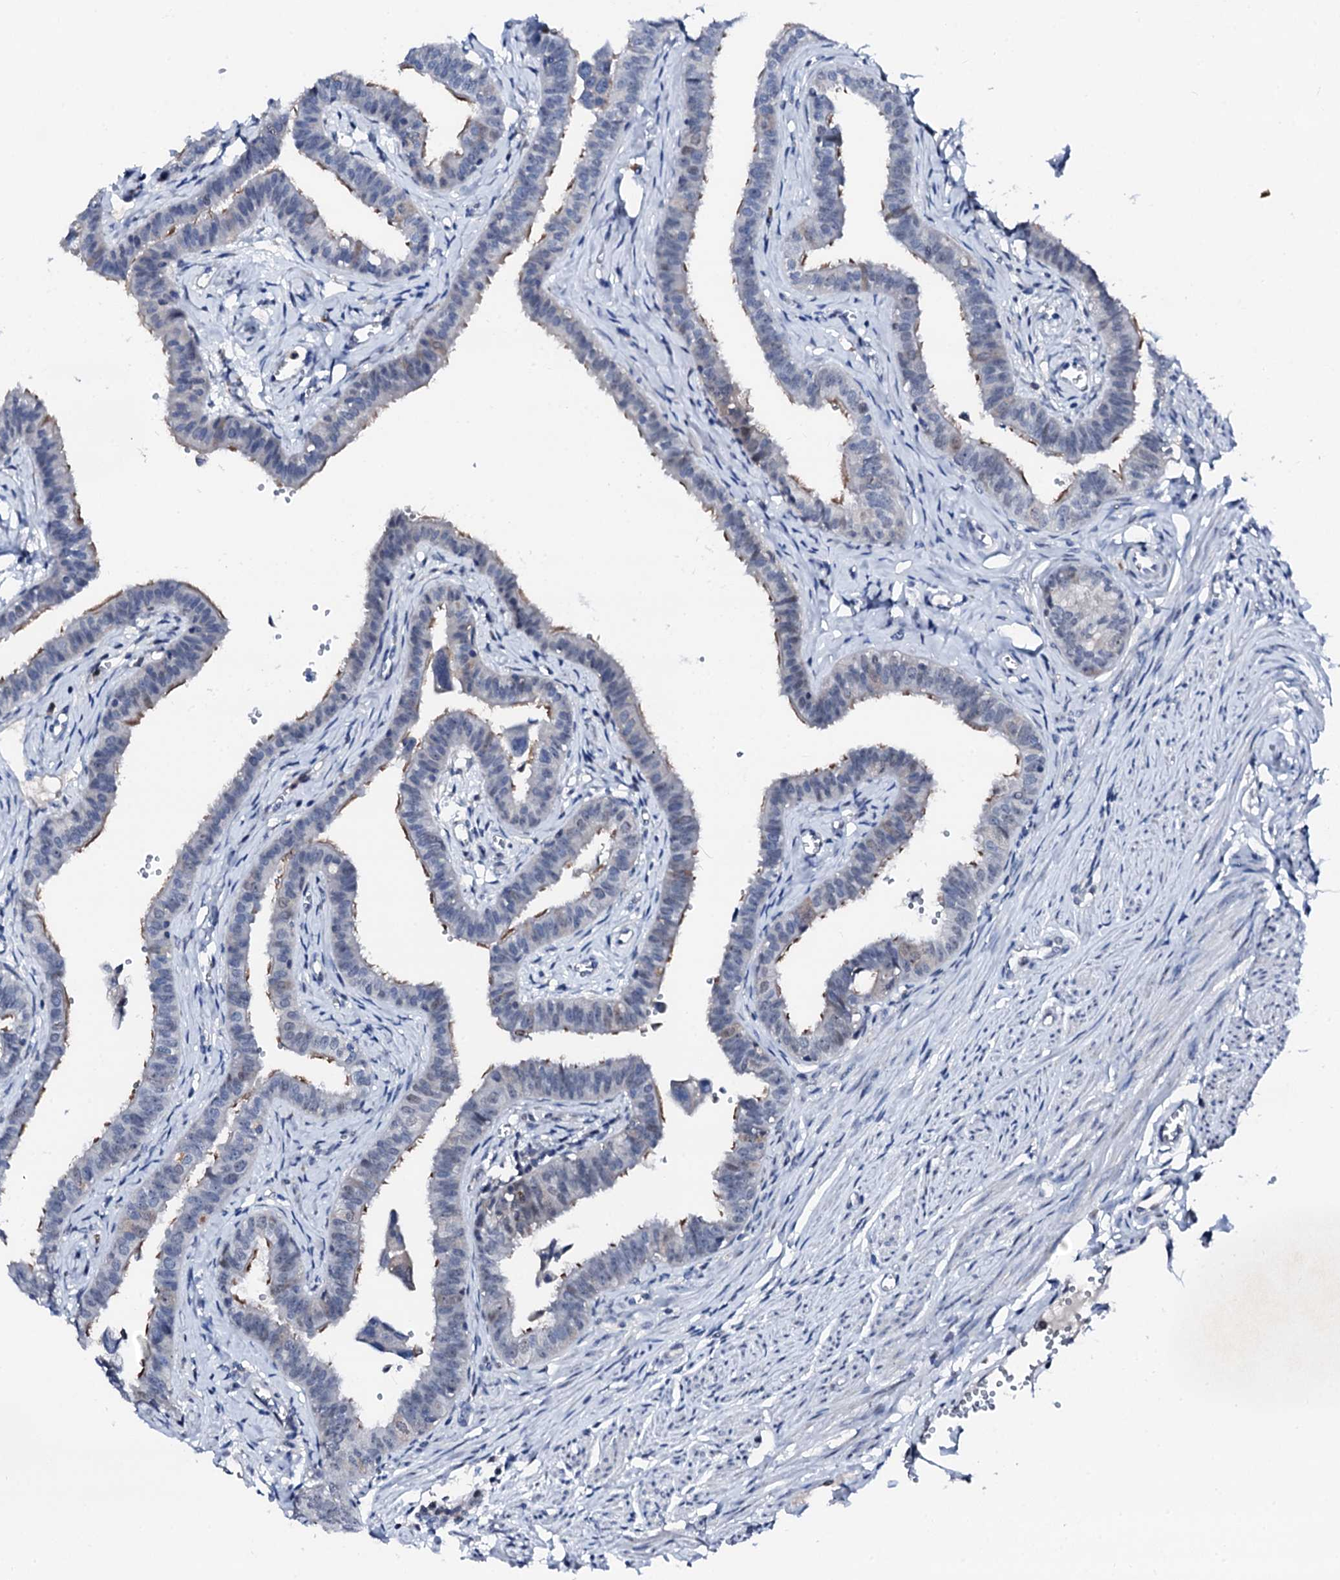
{"staining": {"intensity": "moderate", "quantity": "<25%", "location": "cytoplasmic/membranous"}, "tissue": "fallopian tube", "cell_type": "Glandular cells", "image_type": "normal", "snomed": [{"axis": "morphology", "description": "Normal tissue, NOS"}, {"axis": "morphology", "description": "Carcinoma, NOS"}, {"axis": "topography", "description": "Fallopian tube"}, {"axis": "topography", "description": "Ovary"}], "caption": "Fallopian tube stained for a protein demonstrates moderate cytoplasmic/membranous positivity in glandular cells. (brown staining indicates protein expression, while blue staining denotes nuclei).", "gene": "TRAFD1", "patient": {"sex": "female", "age": 59}}